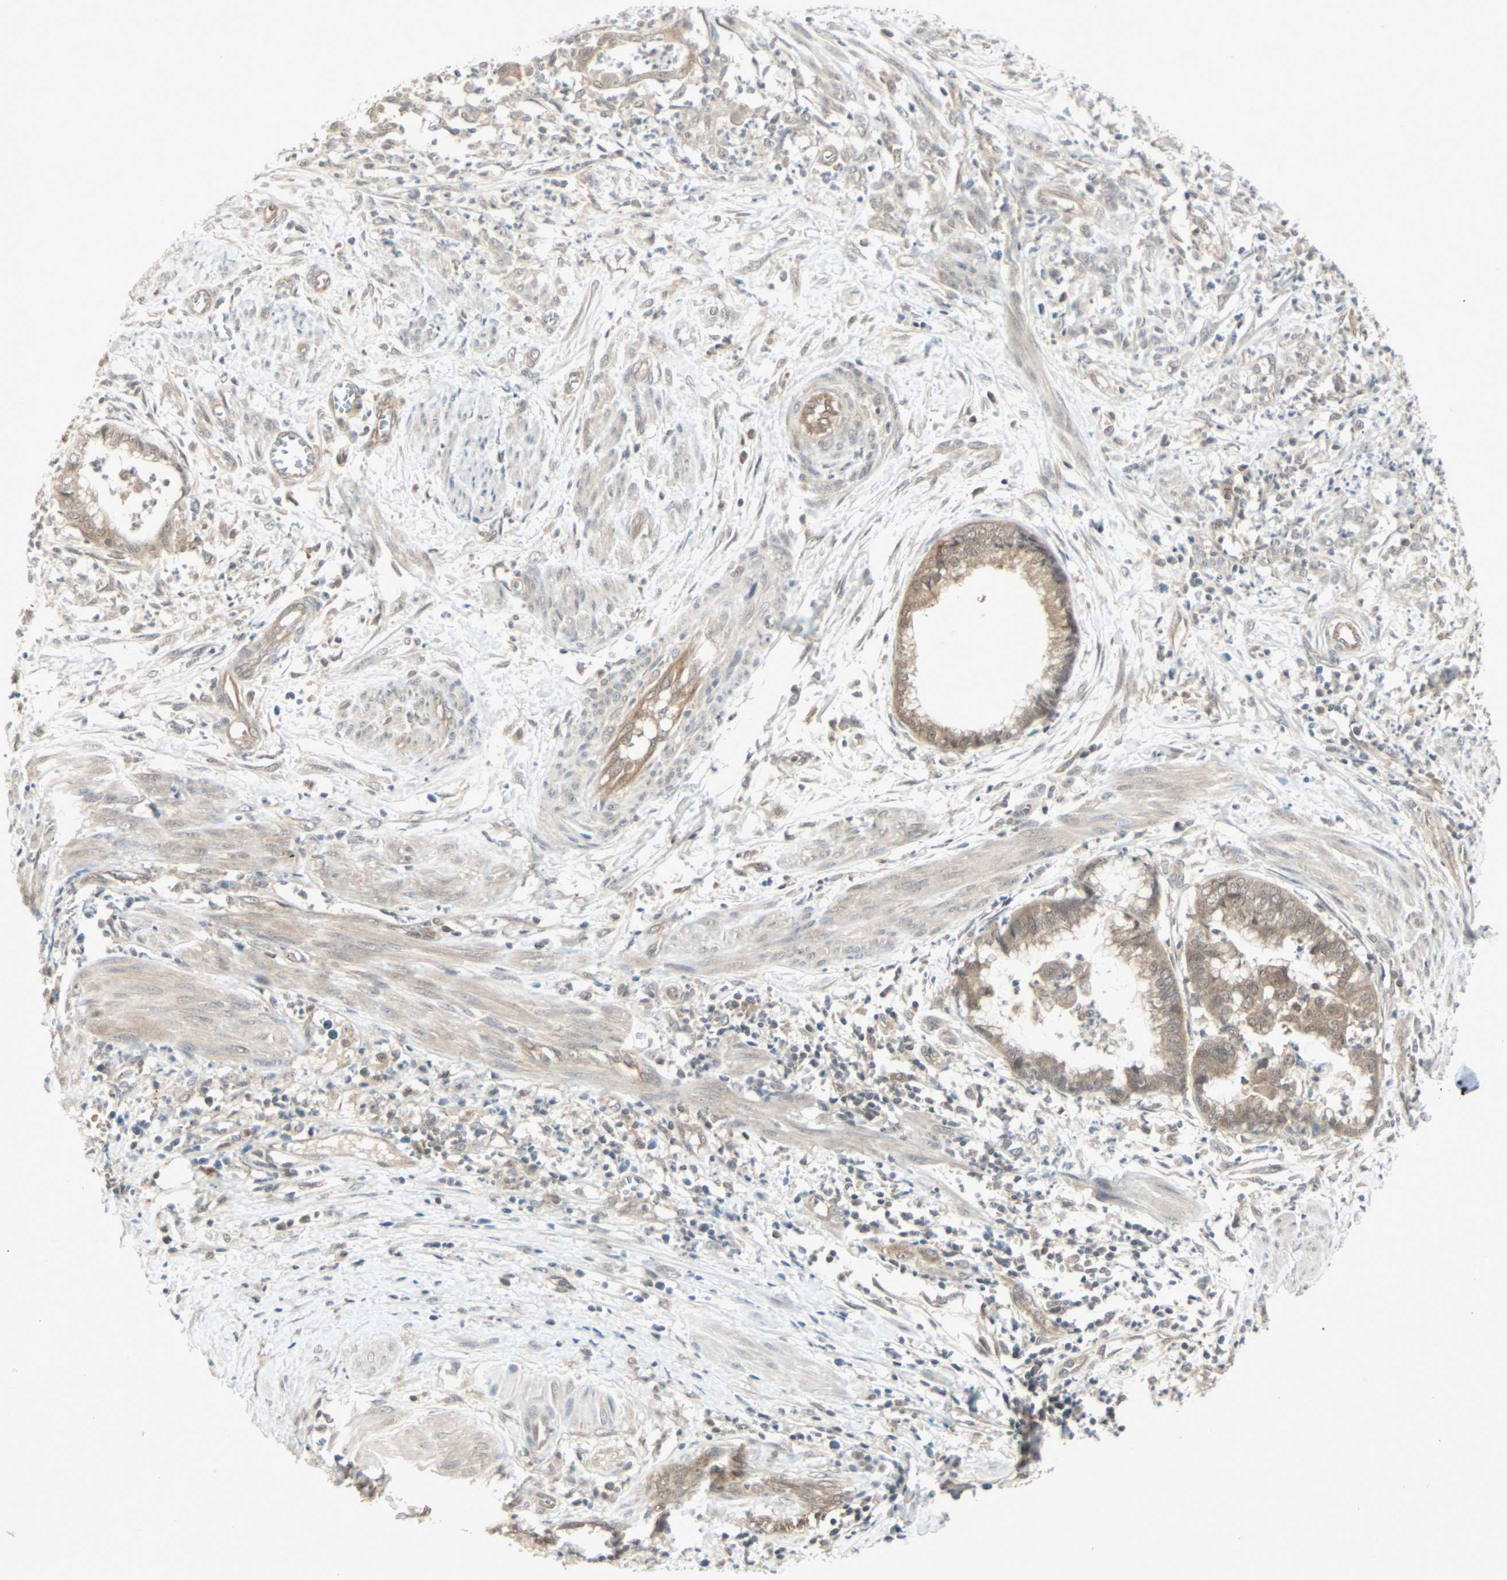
{"staining": {"intensity": "weak", "quantity": ">75%", "location": "cytoplasmic/membranous"}, "tissue": "endometrial cancer", "cell_type": "Tumor cells", "image_type": "cancer", "snomed": [{"axis": "morphology", "description": "Necrosis, NOS"}, {"axis": "morphology", "description": "Adenocarcinoma, NOS"}, {"axis": "topography", "description": "Endometrium"}], "caption": "Approximately >75% of tumor cells in human endometrial adenocarcinoma reveal weak cytoplasmic/membranous protein staining as visualized by brown immunohistochemical staining.", "gene": "PTPA", "patient": {"sex": "female", "age": 79}}